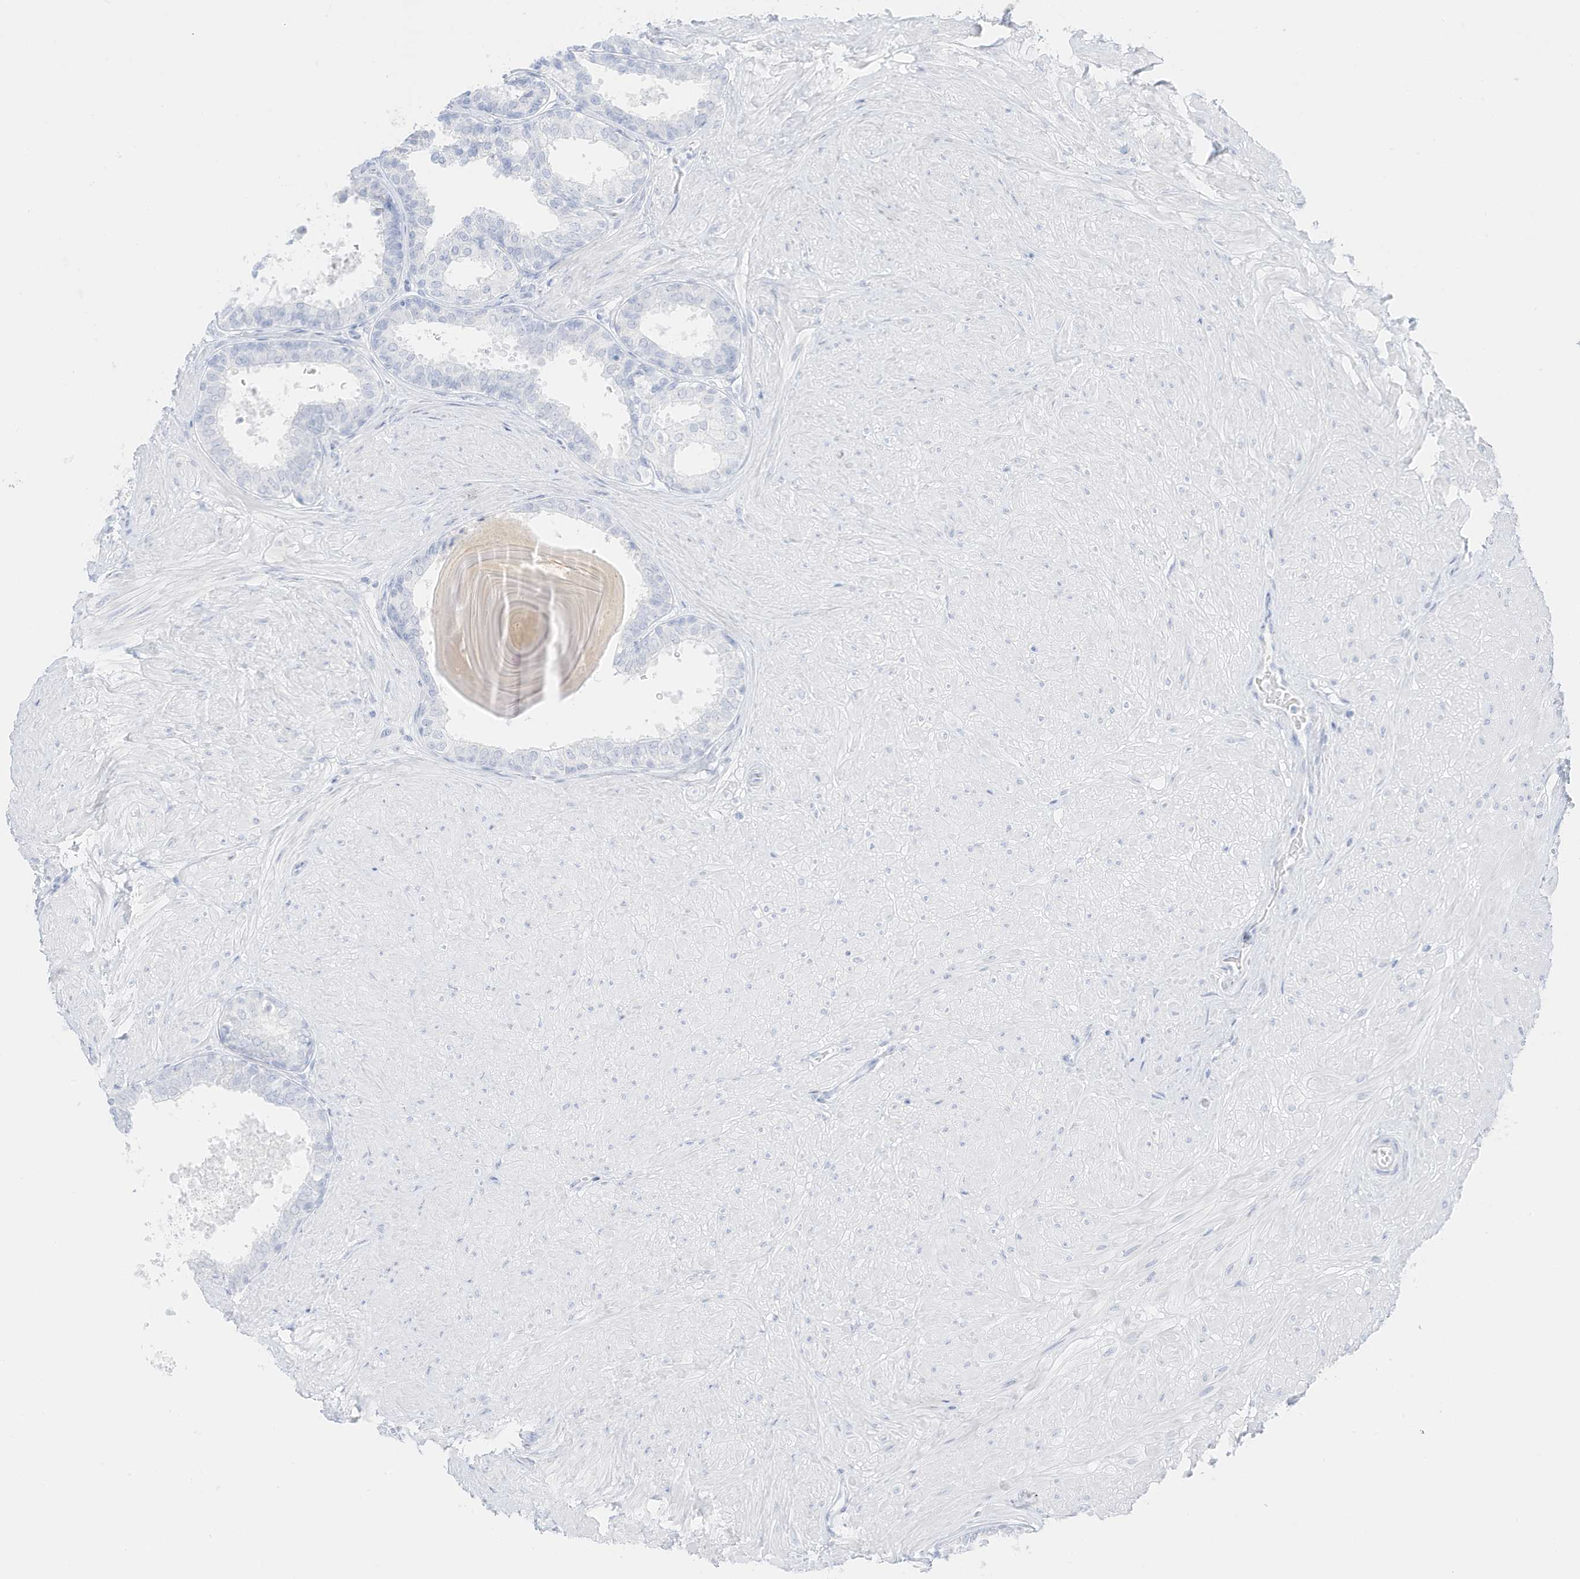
{"staining": {"intensity": "negative", "quantity": "none", "location": "none"}, "tissue": "prostate", "cell_type": "Glandular cells", "image_type": "normal", "snomed": [{"axis": "morphology", "description": "Normal tissue, NOS"}, {"axis": "topography", "description": "Prostate"}], "caption": "Prostate stained for a protein using immunohistochemistry exhibits no positivity glandular cells.", "gene": "SLC22A13", "patient": {"sex": "male", "age": 48}}